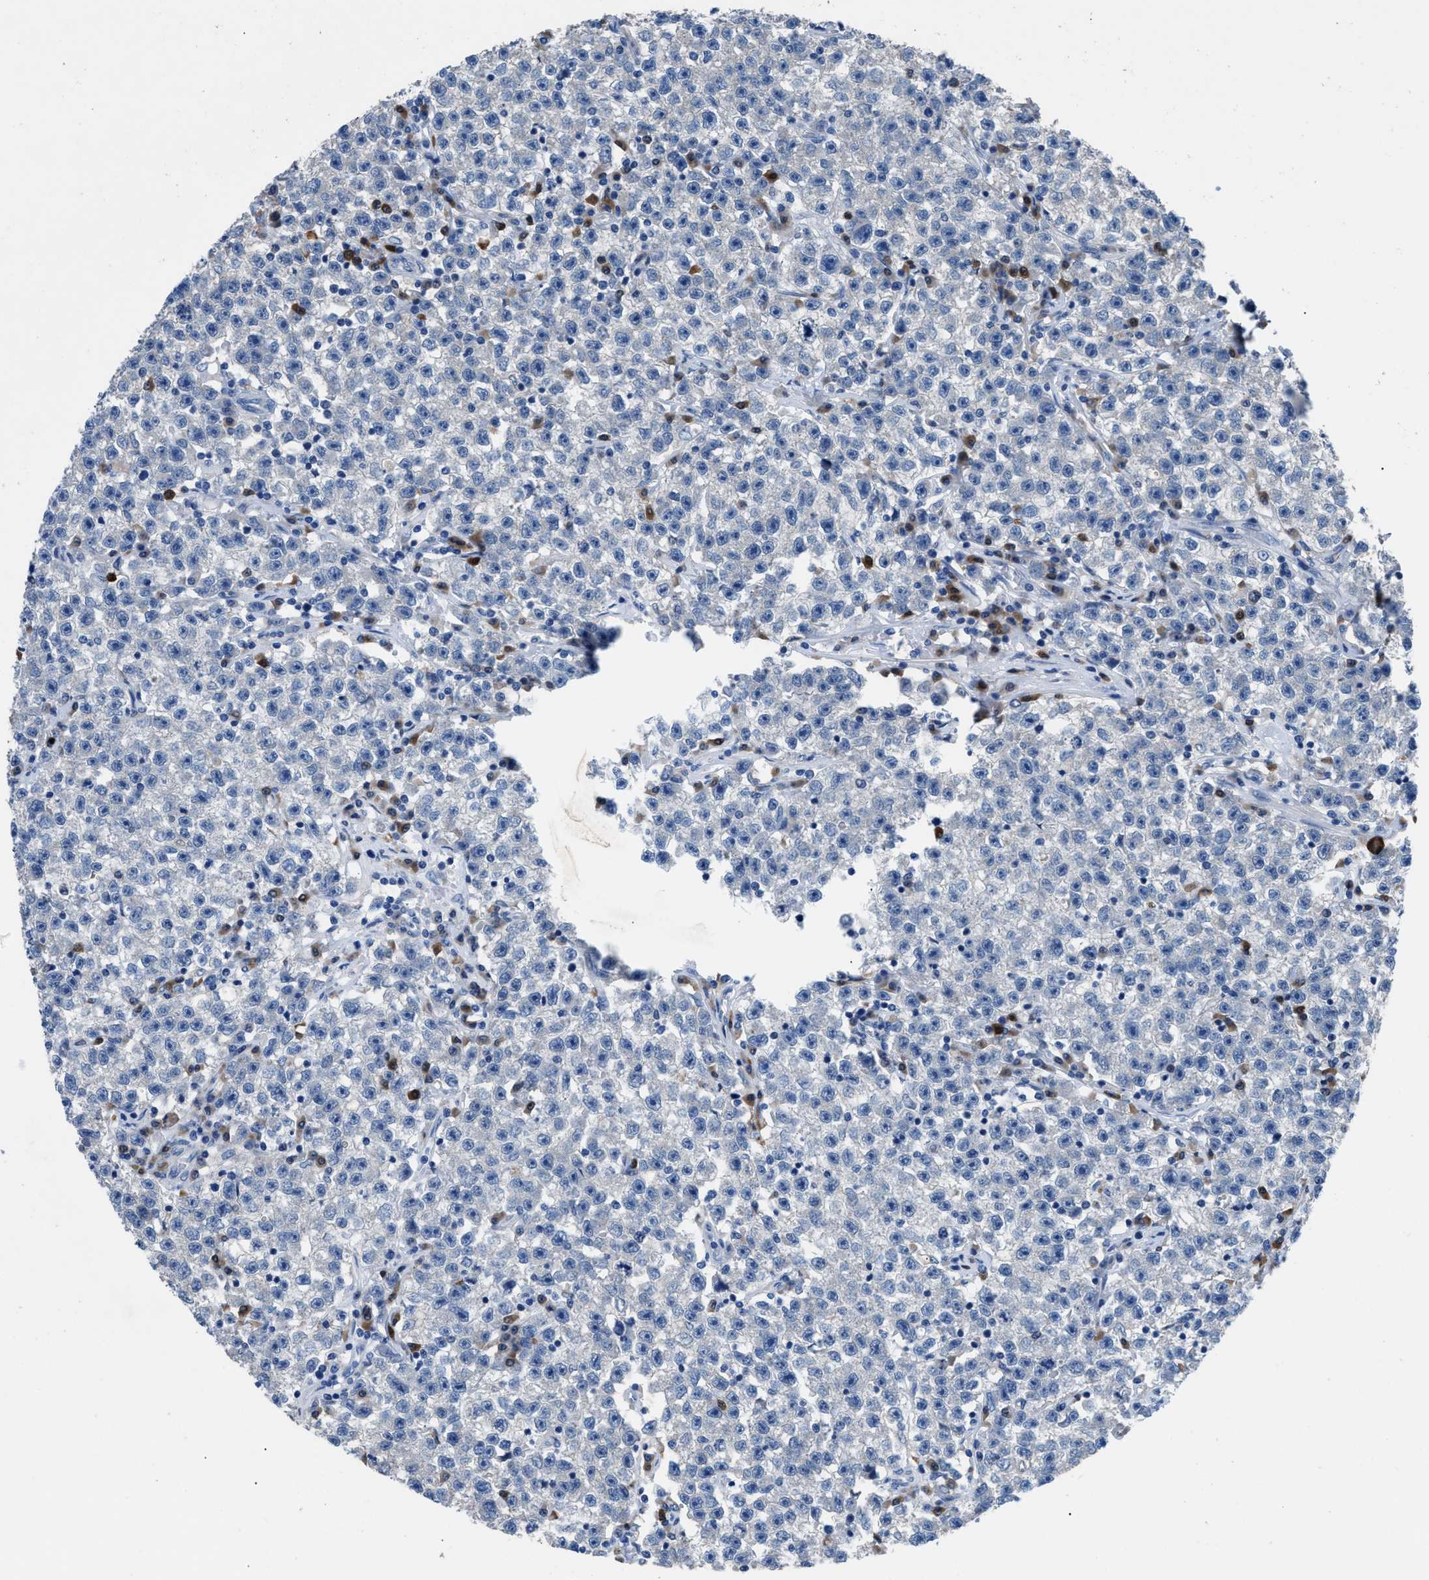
{"staining": {"intensity": "negative", "quantity": "none", "location": "none"}, "tissue": "testis cancer", "cell_type": "Tumor cells", "image_type": "cancer", "snomed": [{"axis": "morphology", "description": "Seminoma, NOS"}, {"axis": "topography", "description": "Testis"}], "caption": "Immunohistochemical staining of testis cancer demonstrates no significant staining in tumor cells.", "gene": "UAP1", "patient": {"sex": "male", "age": 22}}